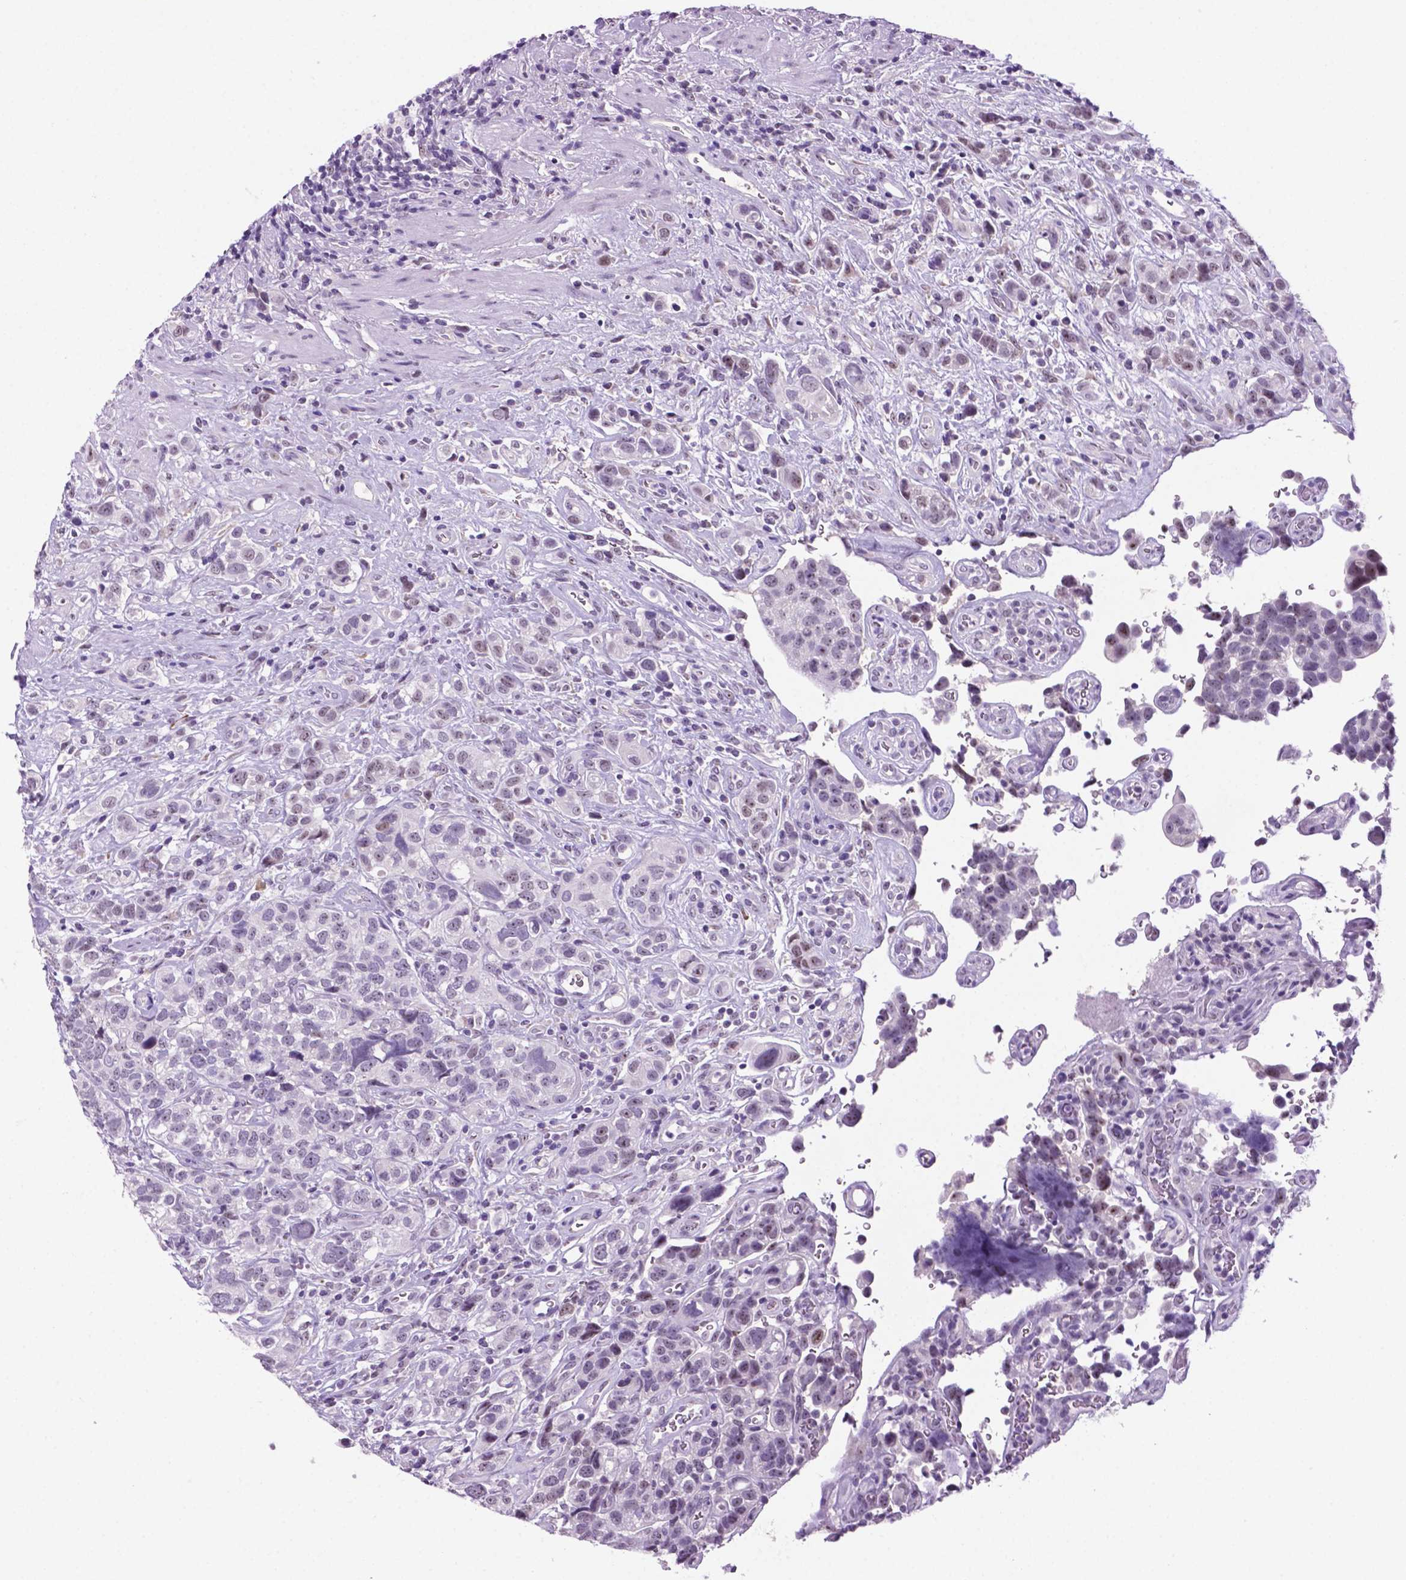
{"staining": {"intensity": "weak", "quantity": "<25%", "location": "nuclear"}, "tissue": "urothelial cancer", "cell_type": "Tumor cells", "image_type": "cancer", "snomed": [{"axis": "morphology", "description": "Urothelial carcinoma, High grade"}, {"axis": "topography", "description": "Urinary bladder"}], "caption": "There is no significant positivity in tumor cells of urothelial carcinoma (high-grade).", "gene": "C18orf21", "patient": {"sex": "female", "age": 58}}